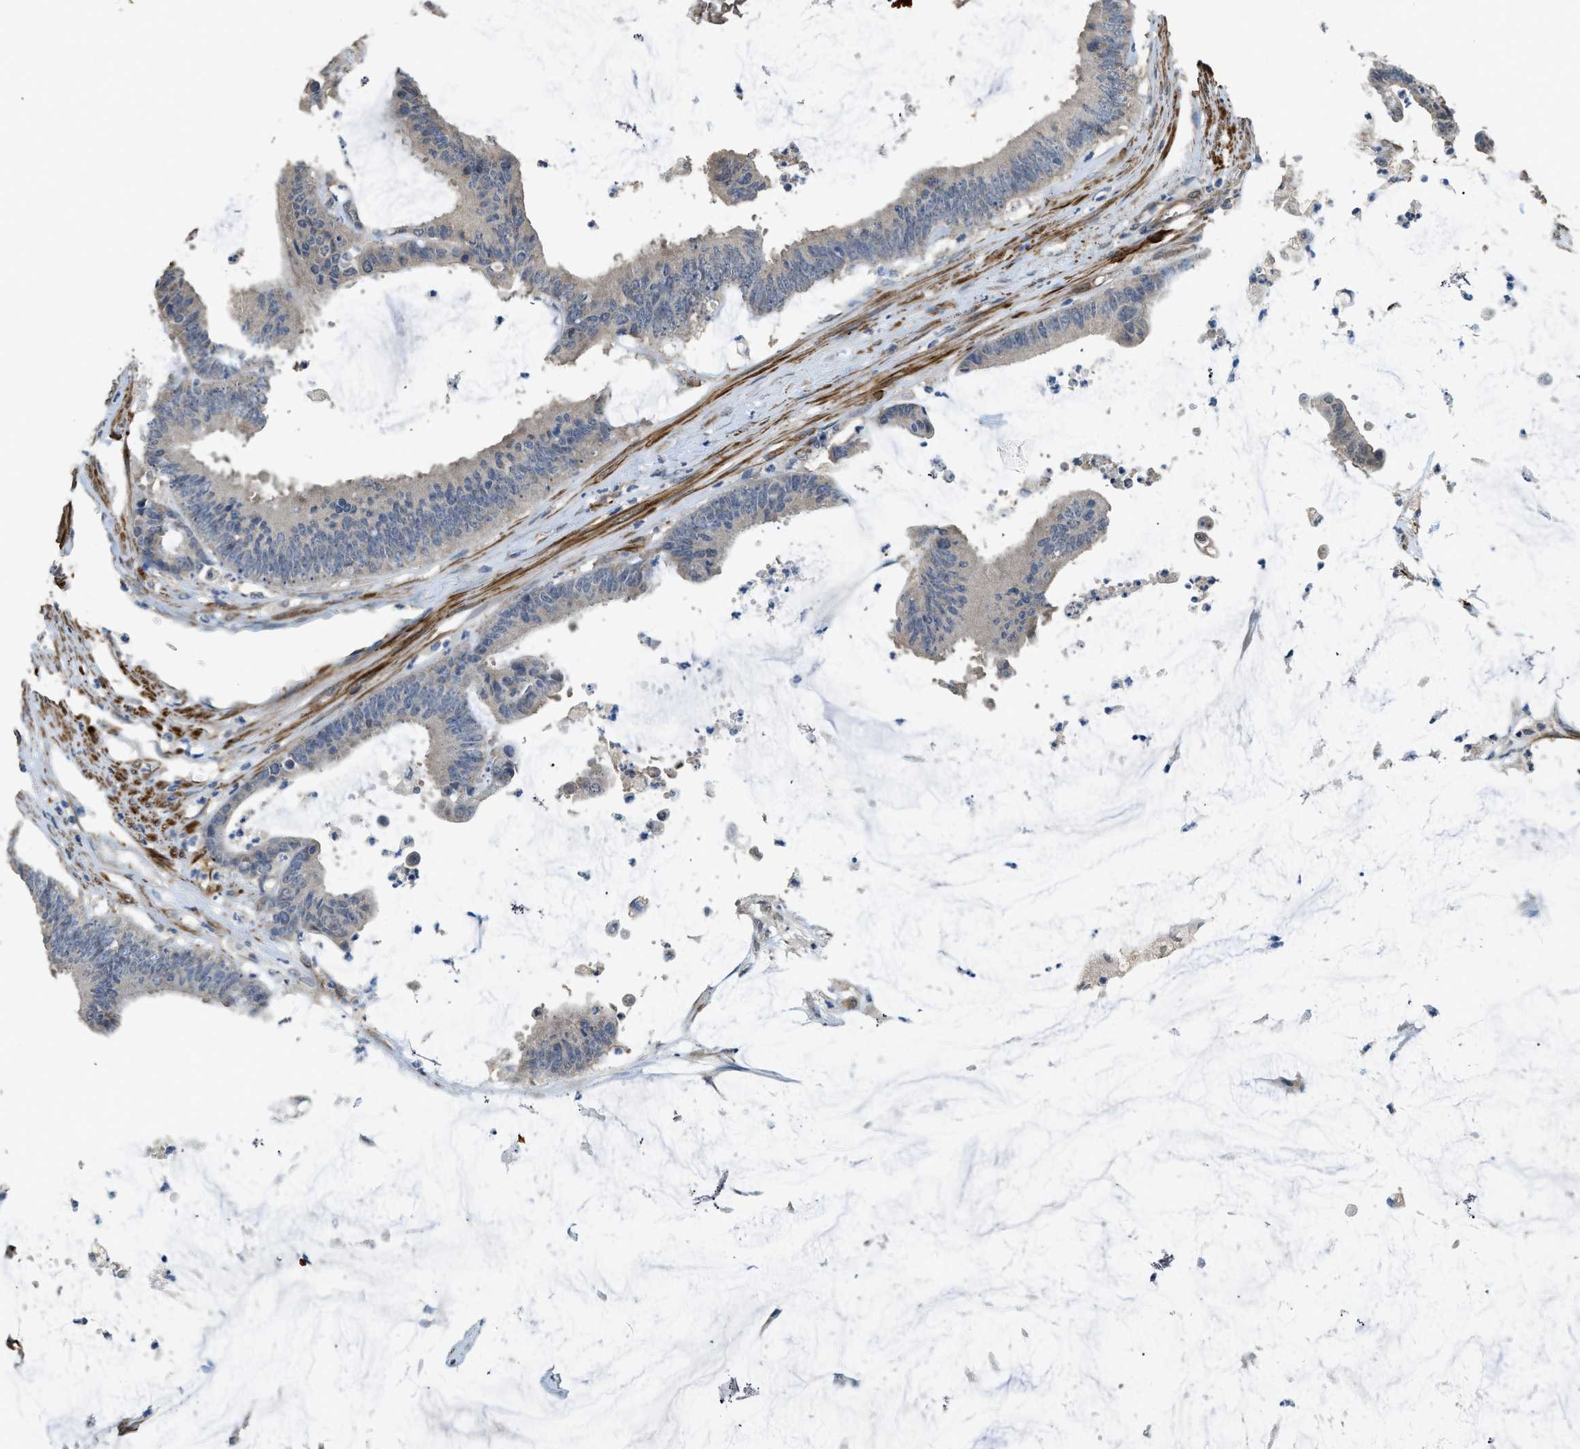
{"staining": {"intensity": "negative", "quantity": "none", "location": "none"}, "tissue": "colorectal cancer", "cell_type": "Tumor cells", "image_type": "cancer", "snomed": [{"axis": "morphology", "description": "Adenocarcinoma, NOS"}, {"axis": "topography", "description": "Rectum"}], "caption": "Adenocarcinoma (colorectal) stained for a protein using IHC reveals no staining tumor cells.", "gene": "SYNM", "patient": {"sex": "female", "age": 66}}